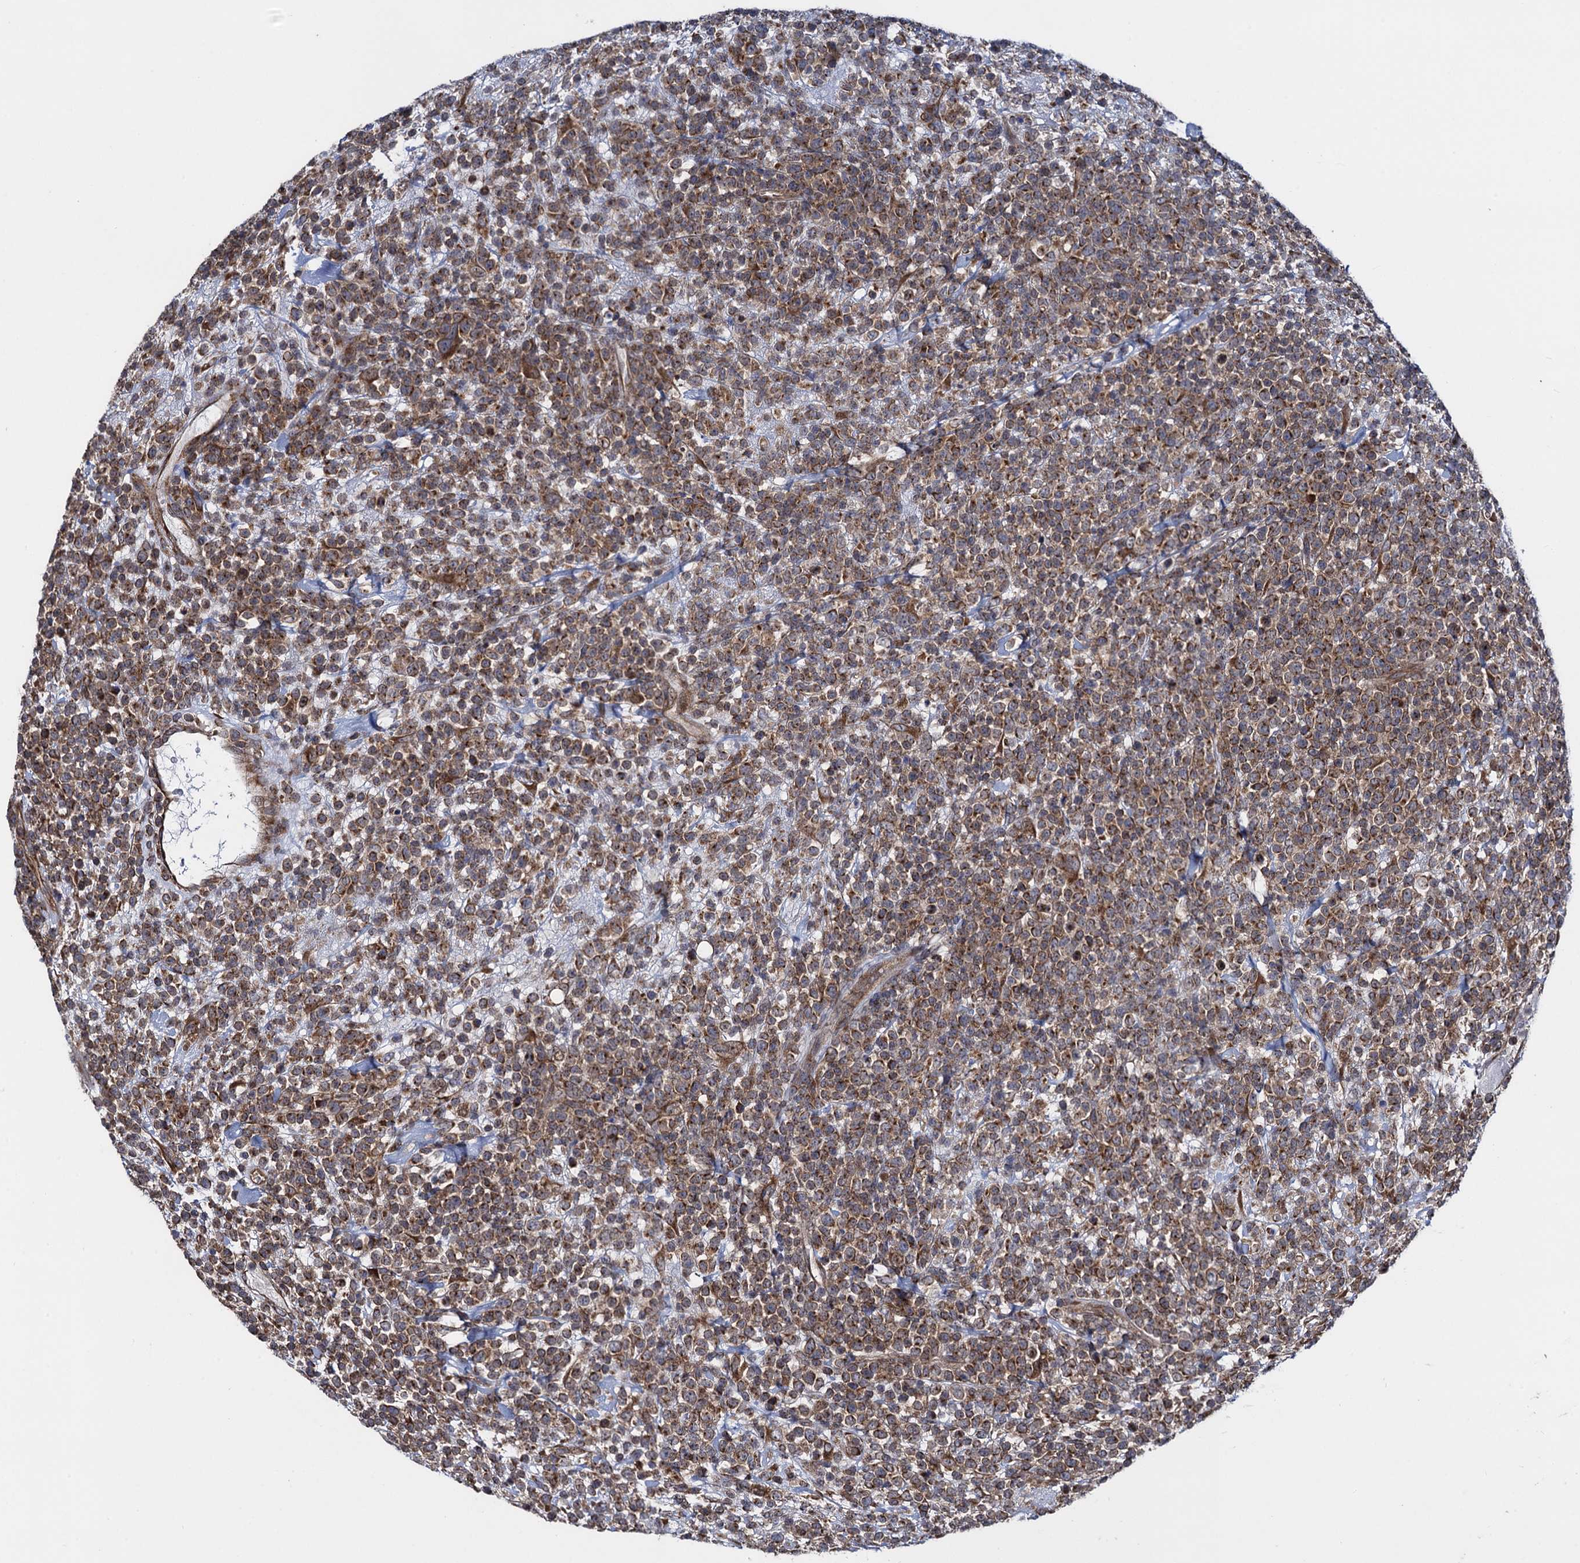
{"staining": {"intensity": "moderate", "quantity": ">75%", "location": "cytoplasmic/membranous"}, "tissue": "lymphoma", "cell_type": "Tumor cells", "image_type": "cancer", "snomed": [{"axis": "morphology", "description": "Malignant lymphoma, non-Hodgkin's type, High grade"}, {"axis": "topography", "description": "Colon"}], "caption": "A brown stain highlights moderate cytoplasmic/membranous staining of a protein in high-grade malignant lymphoma, non-Hodgkin's type tumor cells. The staining was performed using DAB (3,3'-diaminobenzidine), with brown indicating positive protein expression. Nuclei are stained blue with hematoxylin.", "gene": "HAUS1", "patient": {"sex": "female", "age": 53}}